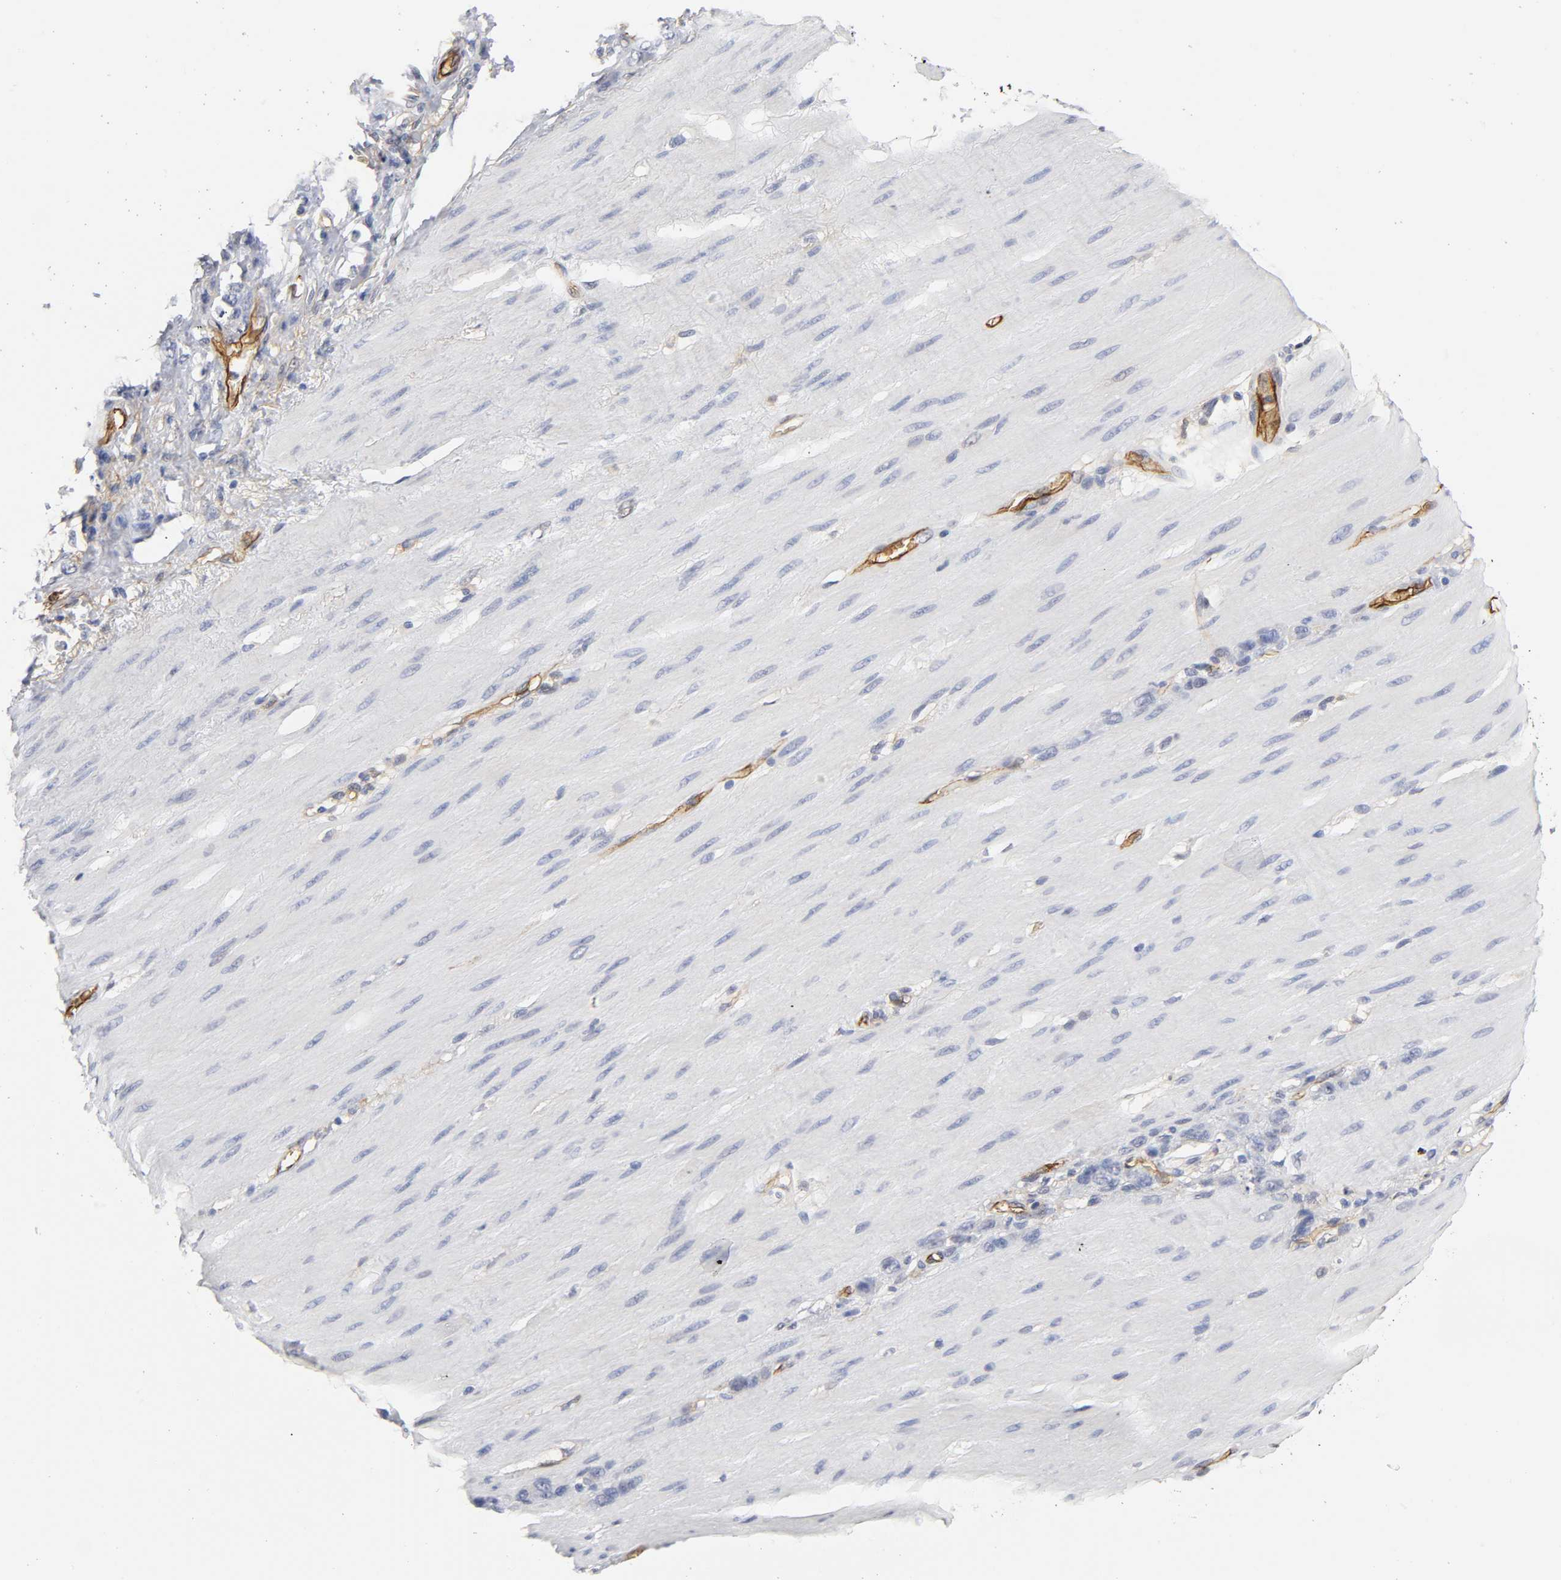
{"staining": {"intensity": "negative", "quantity": "none", "location": "none"}, "tissue": "stomach cancer", "cell_type": "Tumor cells", "image_type": "cancer", "snomed": [{"axis": "morphology", "description": "Adenocarcinoma, NOS"}, {"axis": "topography", "description": "Stomach"}], "caption": "High power microscopy photomicrograph of an immunohistochemistry (IHC) photomicrograph of stomach cancer (adenocarcinoma), revealing no significant staining in tumor cells.", "gene": "ICAM1", "patient": {"sex": "male", "age": 82}}